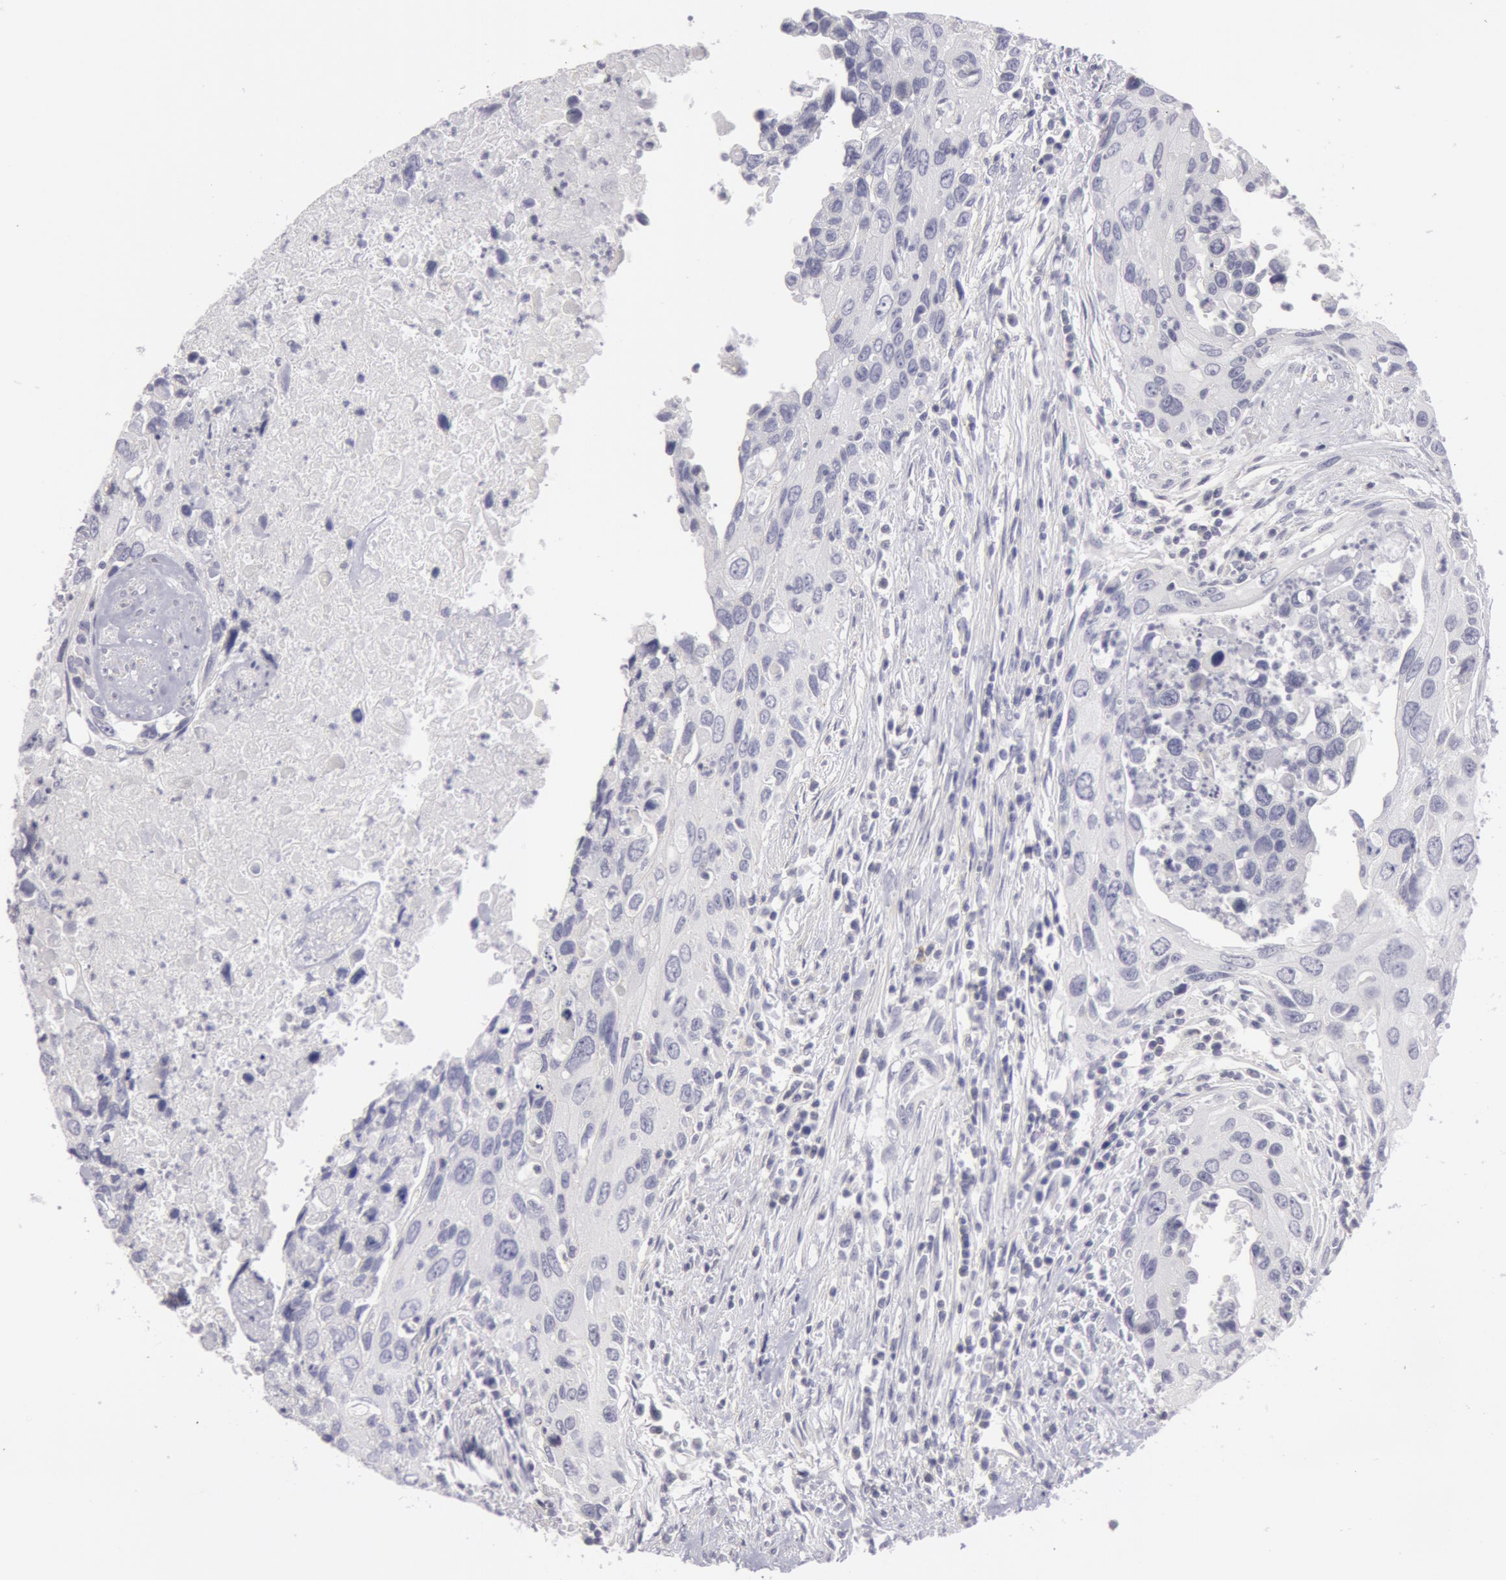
{"staining": {"intensity": "negative", "quantity": "none", "location": "none"}, "tissue": "urothelial cancer", "cell_type": "Tumor cells", "image_type": "cancer", "snomed": [{"axis": "morphology", "description": "Urothelial carcinoma, High grade"}, {"axis": "topography", "description": "Urinary bladder"}], "caption": "High magnification brightfield microscopy of urothelial carcinoma (high-grade) stained with DAB (brown) and counterstained with hematoxylin (blue): tumor cells show no significant staining.", "gene": "NLGN4X", "patient": {"sex": "male", "age": 71}}